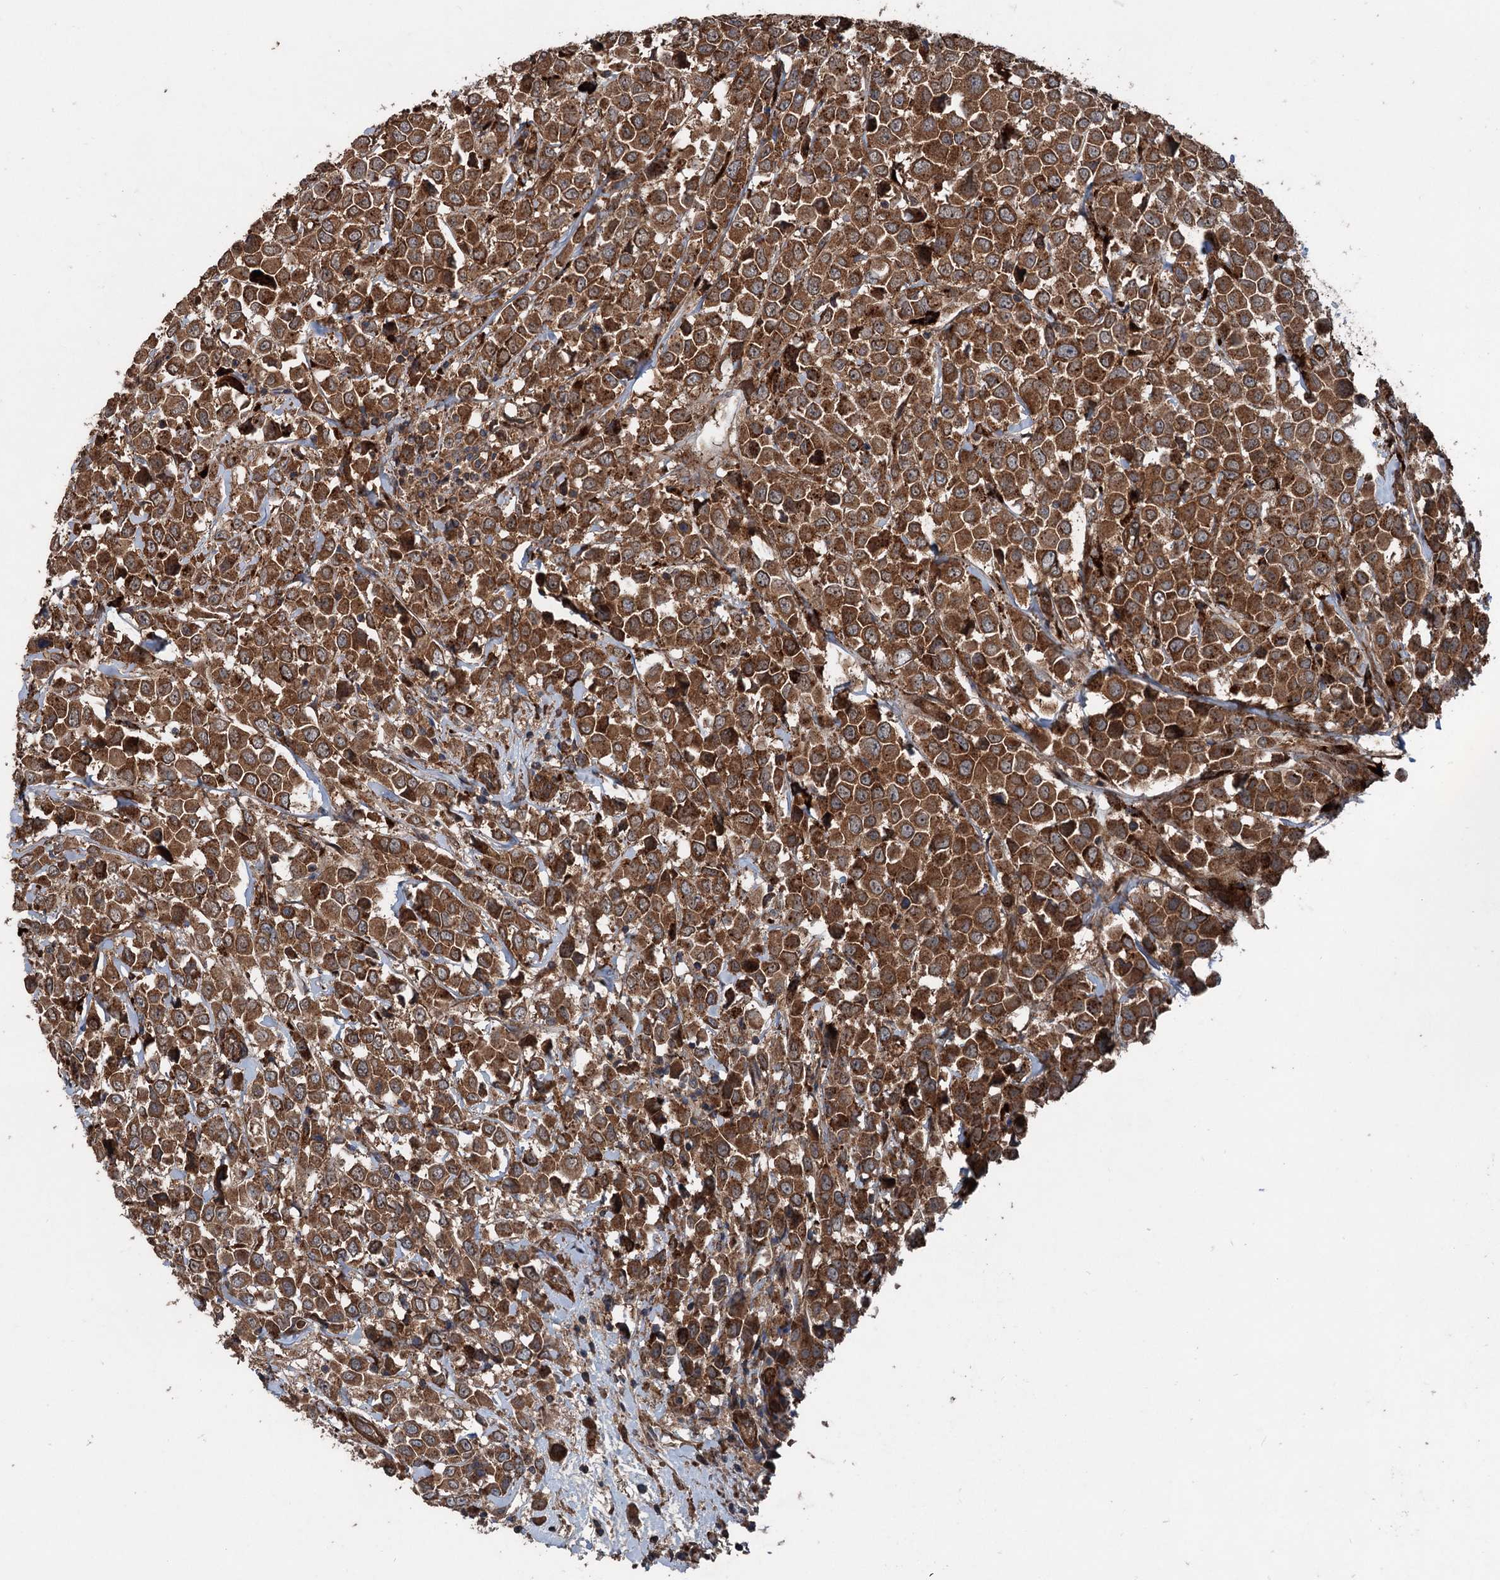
{"staining": {"intensity": "strong", "quantity": ">75%", "location": "cytoplasmic/membranous"}, "tissue": "breast cancer", "cell_type": "Tumor cells", "image_type": "cancer", "snomed": [{"axis": "morphology", "description": "Duct carcinoma"}, {"axis": "topography", "description": "Breast"}], "caption": "Immunohistochemistry micrograph of breast cancer stained for a protein (brown), which reveals high levels of strong cytoplasmic/membranous staining in about >75% of tumor cells.", "gene": "RNF214", "patient": {"sex": "female", "age": 61}}